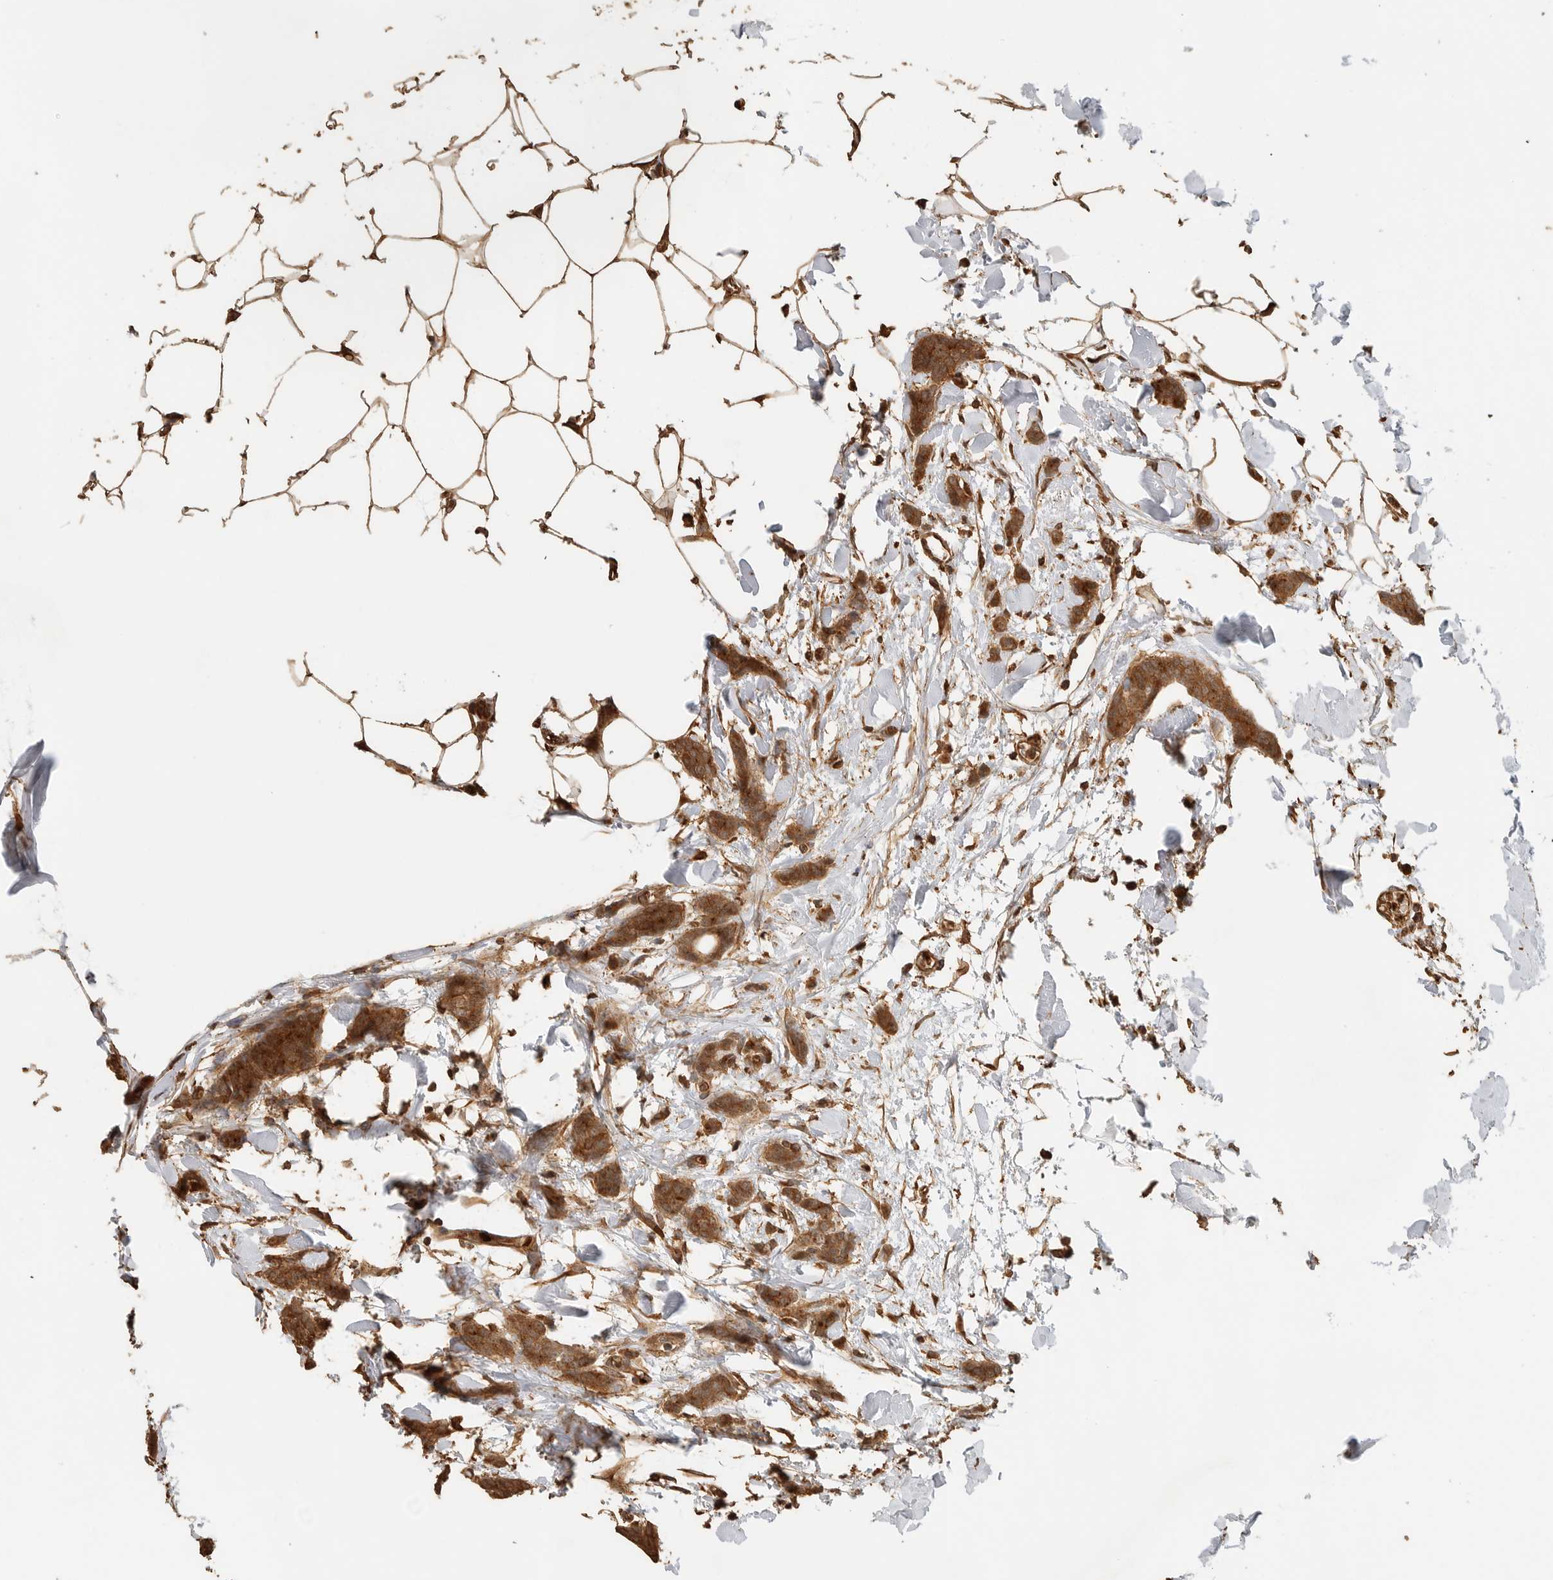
{"staining": {"intensity": "strong", "quantity": ">75%", "location": "cytoplasmic/membranous"}, "tissue": "breast cancer", "cell_type": "Tumor cells", "image_type": "cancer", "snomed": [{"axis": "morphology", "description": "Lobular carcinoma"}, {"axis": "topography", "description": "Skin"}, {"axis": "topography", "description": "Breast"}], "caption": "This histopathology image shows immunohistochemistry staining of breast cancer, with high strong cytoplasmic/membranous expression in approximately >75% of tumor cells.", "gene": "OTUD6B", "patient": {"sex": "female", "age": 46}}